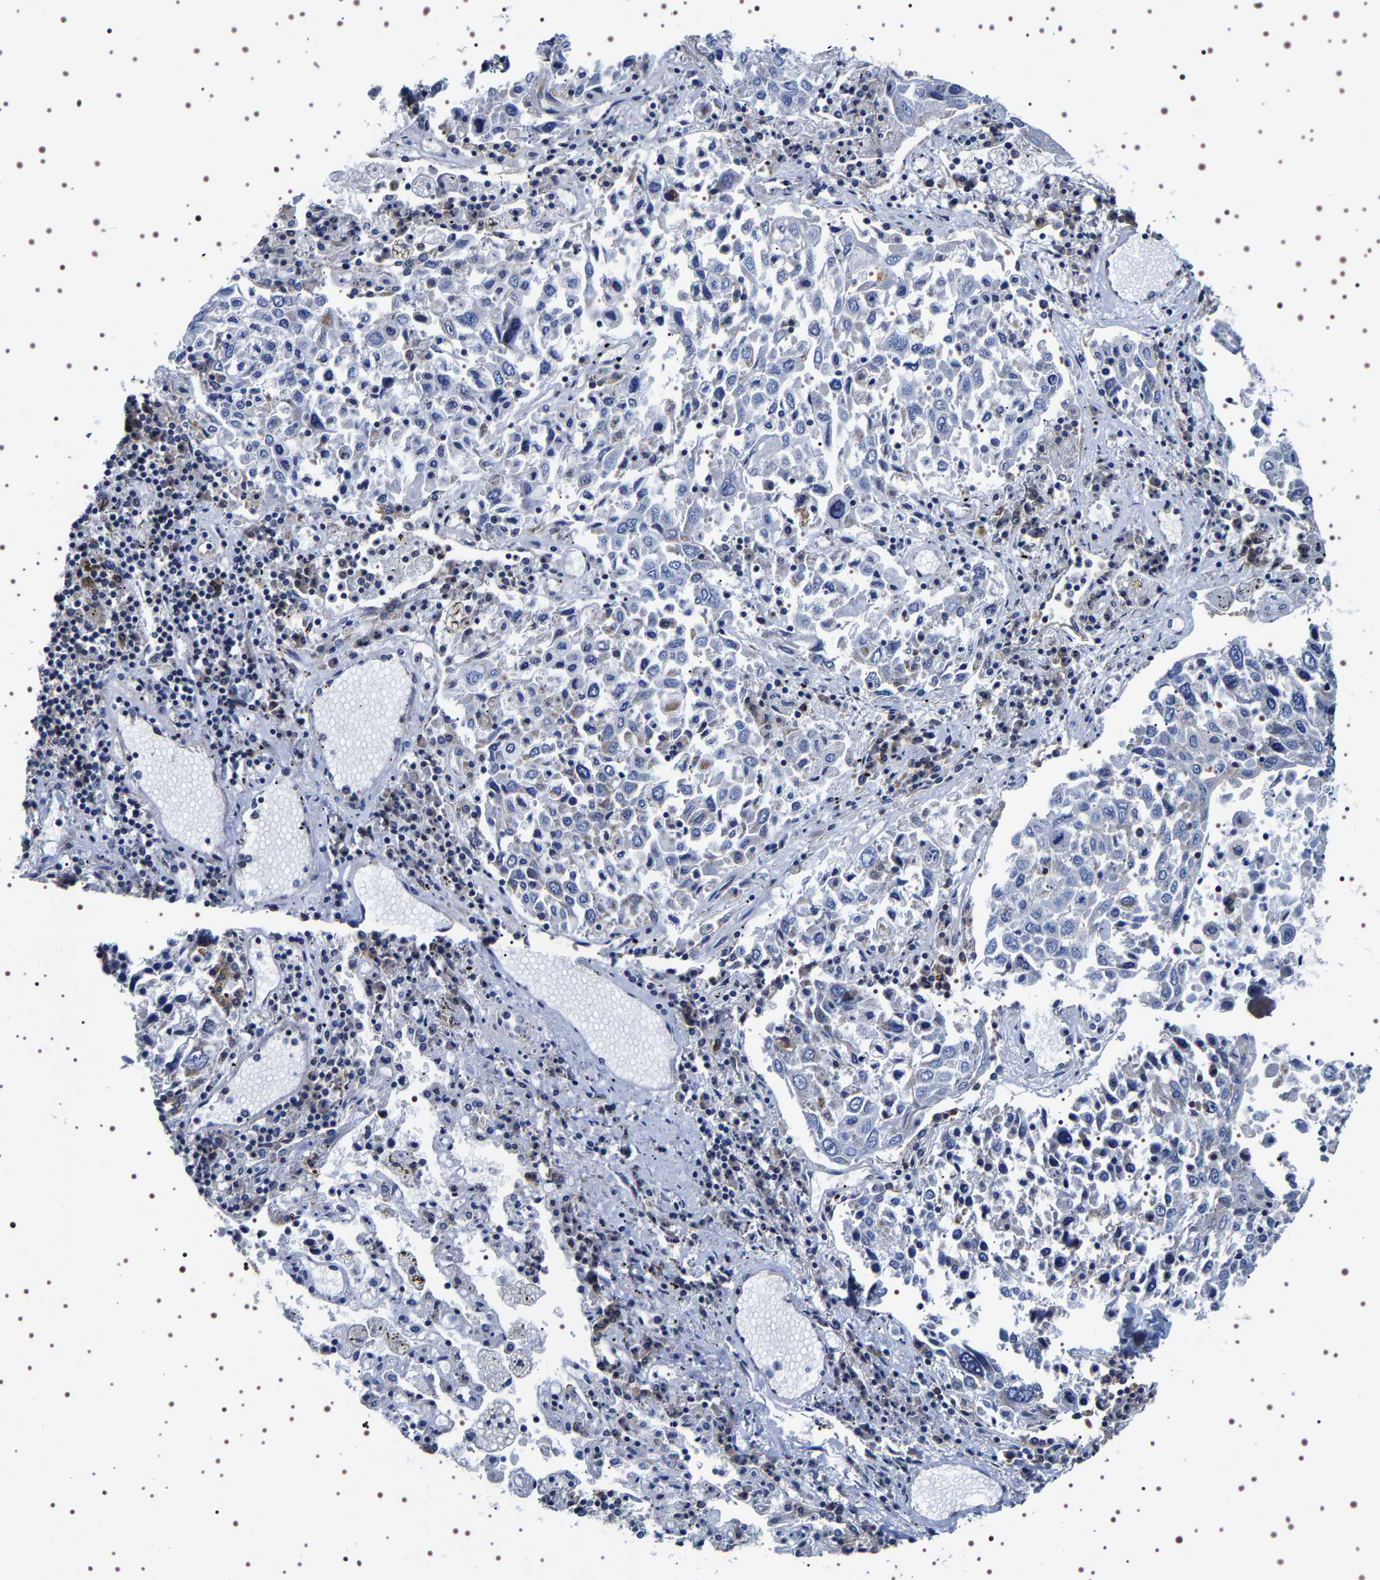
{"staining": {"intensity": "negative", "quantity": "none", "location": "none"}, "tissue": "lung cancer", "cell_type": "Tumor cells", "image_type": "cancer", "snomed": [{"axis": "morphology", "description": "Squamous cell carcinoma, NOS"}, {"axis": "topography", "description": "Lung"}], "caption": "Immunohistochemistry histopathology image of human lung squamous cell carcinoma stained for a protein (brown), which exhibits no expression in tumor cells.", "gene": "SQLE", "patient": {"sex": "male", "age": 65}}